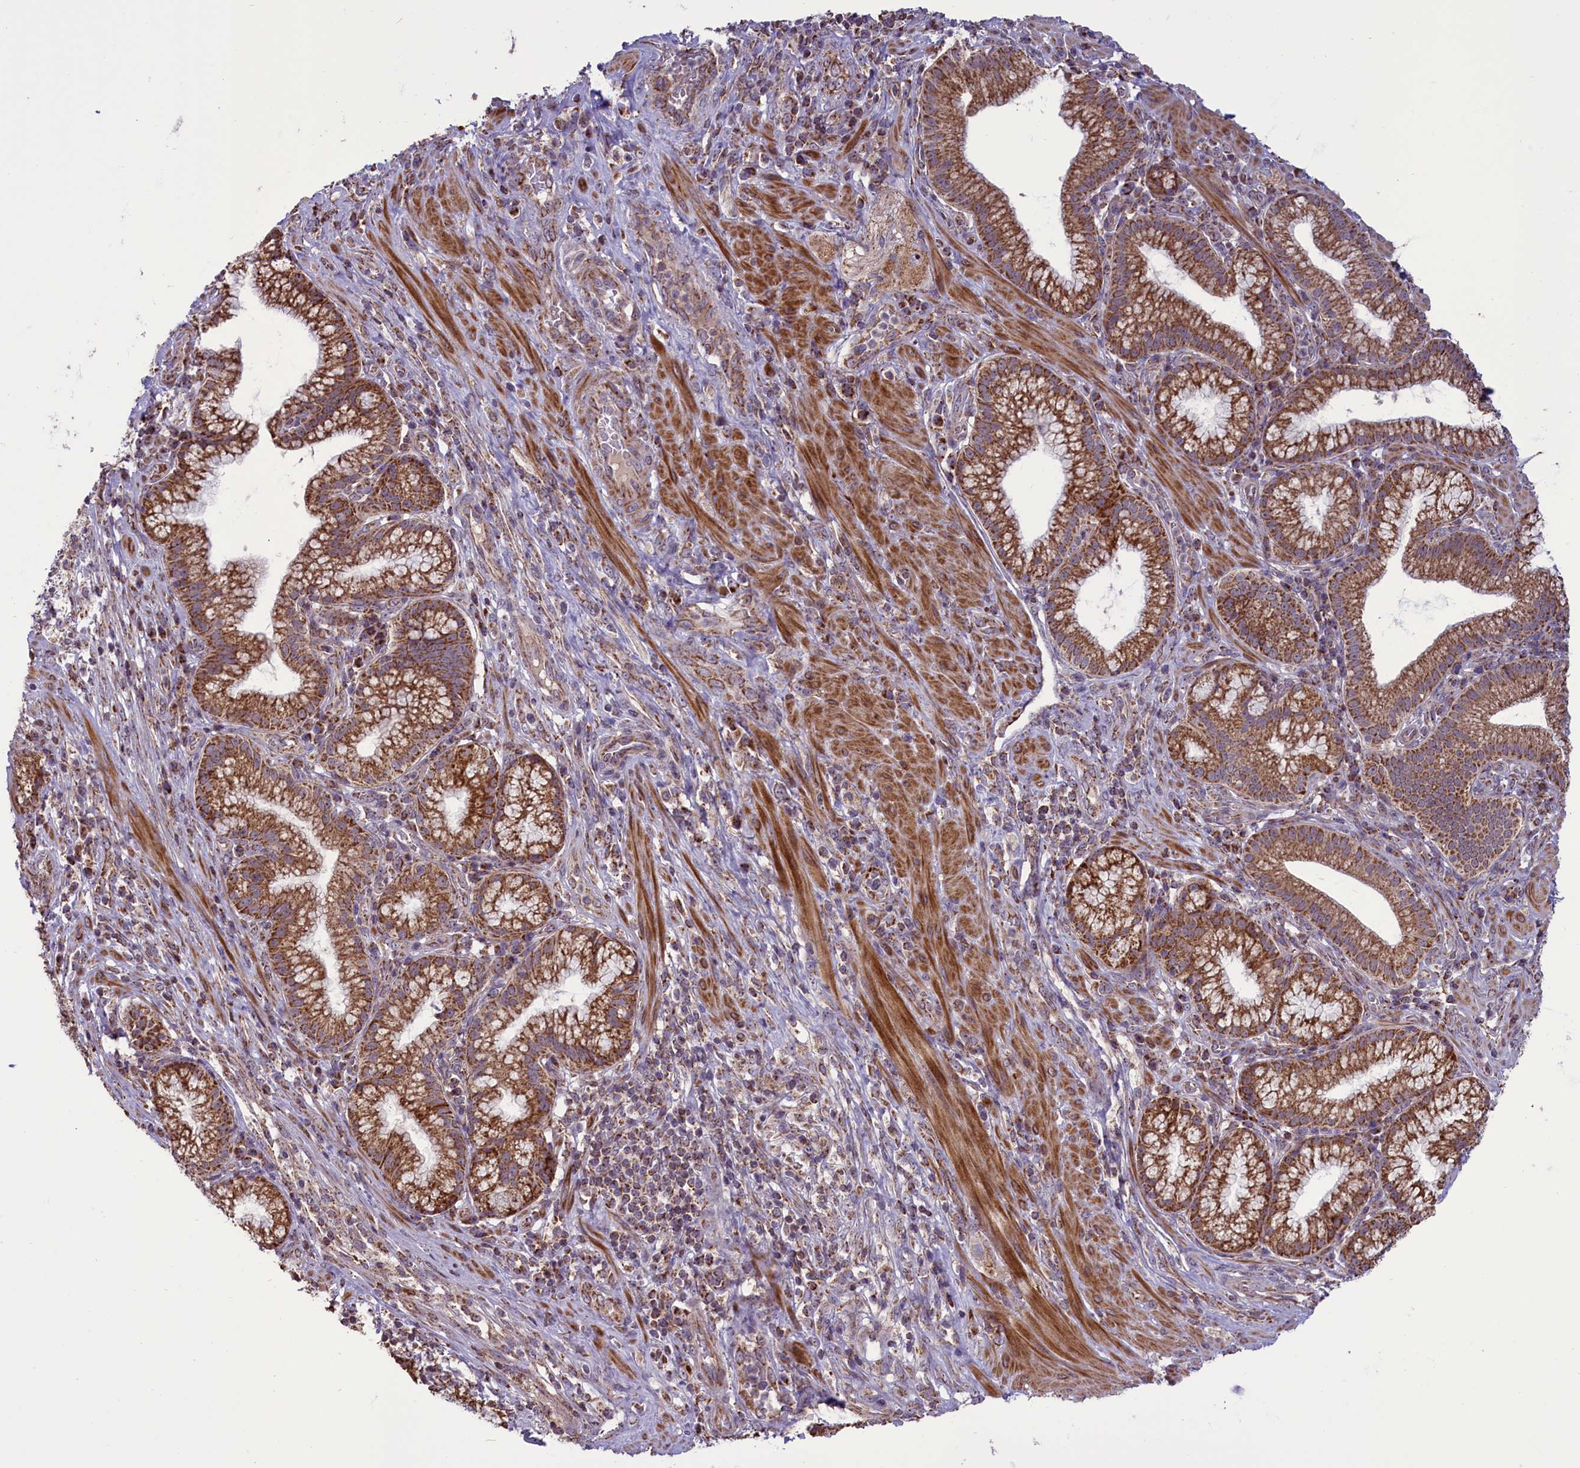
{"staining": {"intensity": "moderate", "quantity": ">75%", "location": "cytoplasmic/membranous"}, "tissue": "pancreatic cancer", "cell_type": "Tumor cells", "image_type": "cancer", "snomed": [{"axis": "morphology", "description": "Adenocarcinoma, NOS"}, {"axis": "topography", "description": "Pancreas"}], "caption": "A histopathology image of pancreatic cancer stained for a protein exhibits moderate cytoplasmic/membranous brown staining in tumor cells.", "gene": "GLRX5", "patient": {"sex": "male", "age": 72}}